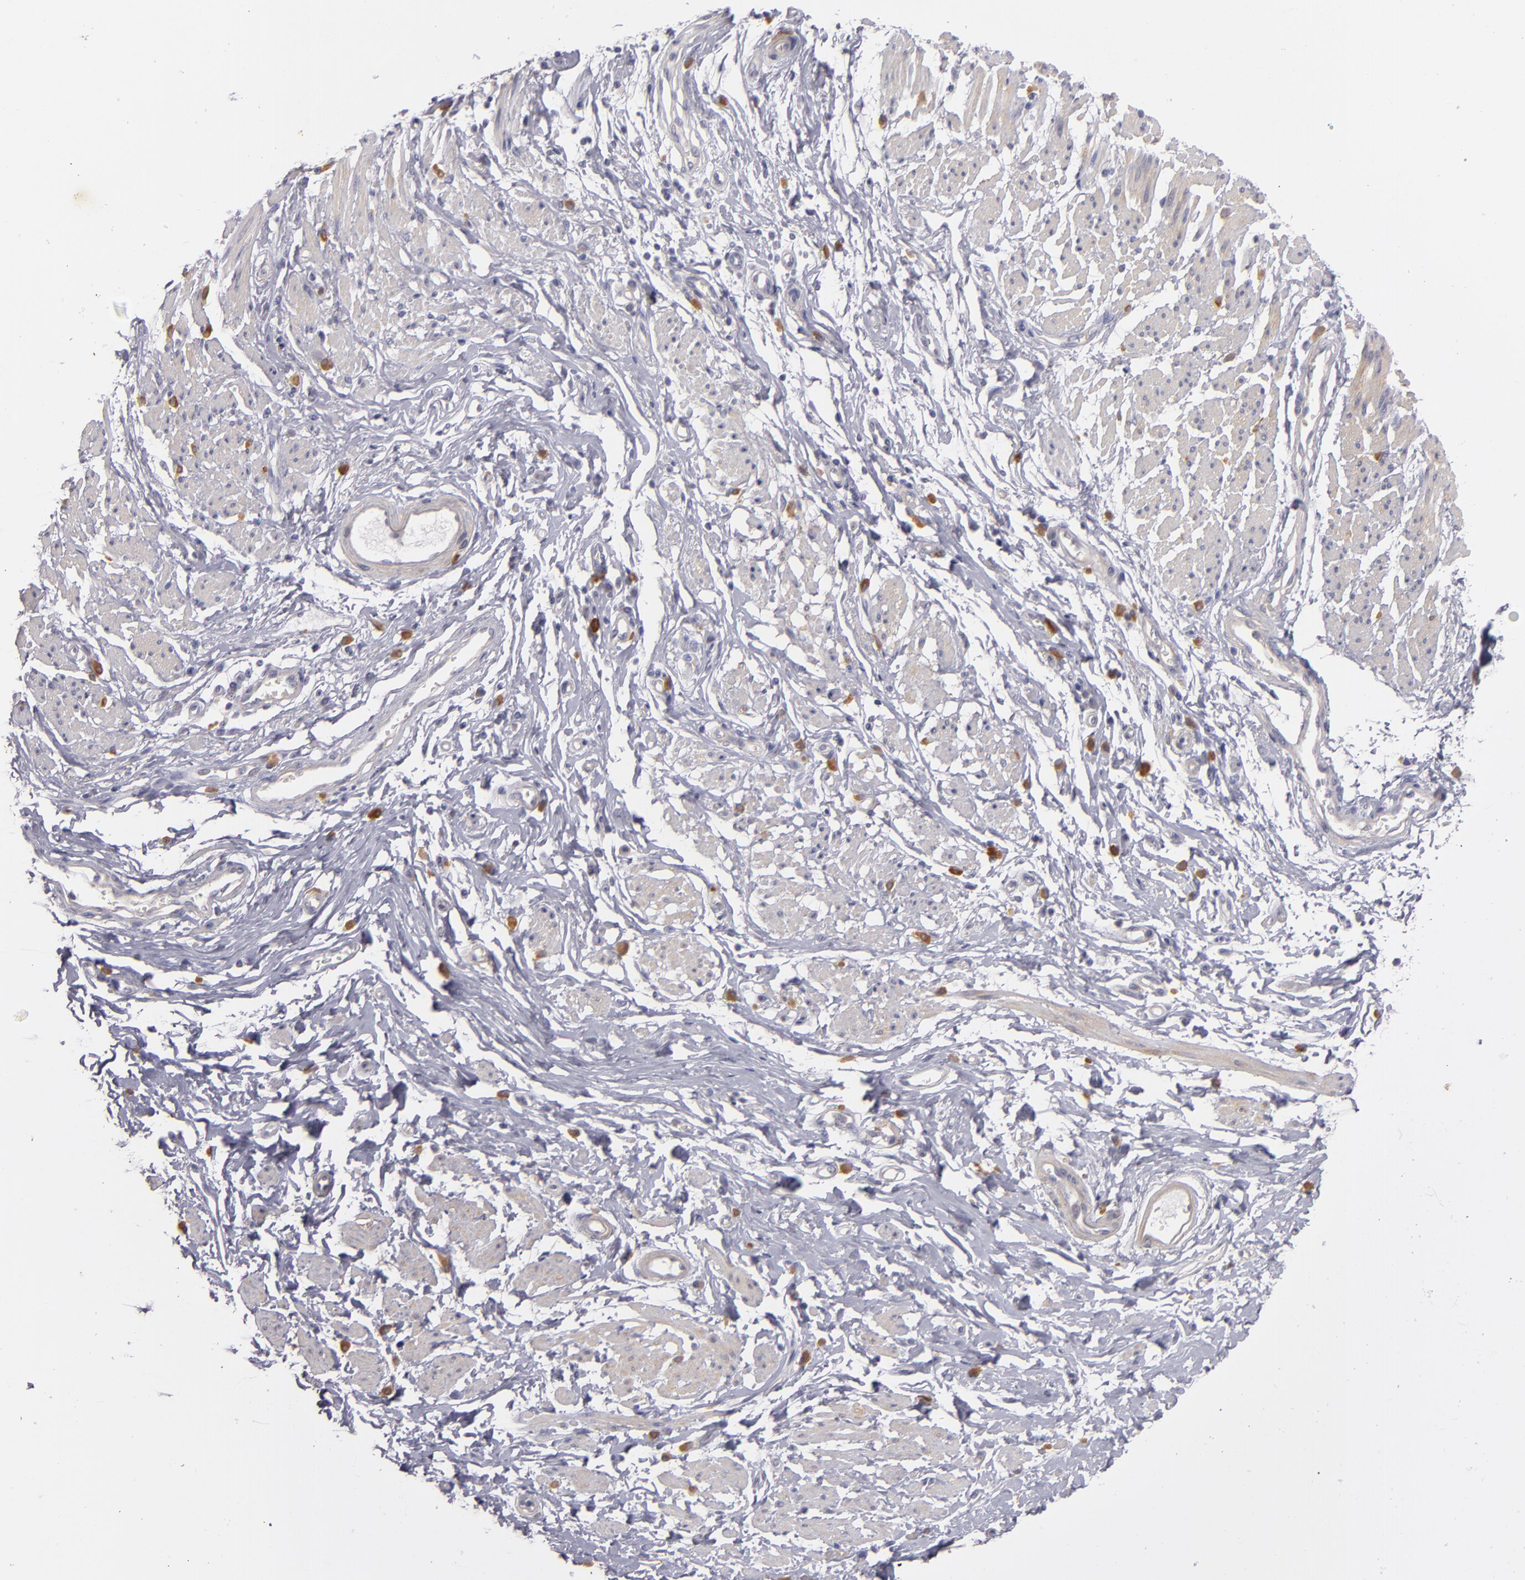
{"staining": {"intensity": "negative", "quantity": "none", "location": "none"}, "tissue": "esophagus", "cell_type": "Squamous epithelial cells", "image_type": "normal", "snomed": [{"axis": "morphology", "description": "Normal tissue, NOS"}, {"axis": "topography", "description": "Esophagus"}], "caption": "Immunohistochemistry photomicrograph of benign esophagus: human esophagus stained with DAB (3,3'-diaminobenzidine) shows no significant protein positivity in squamous epithelial cells. (Brightfield microscopy of DAB IHC at high magnification).", "gene": "CD83", "patient": {"sex": "male", "age": 70}}